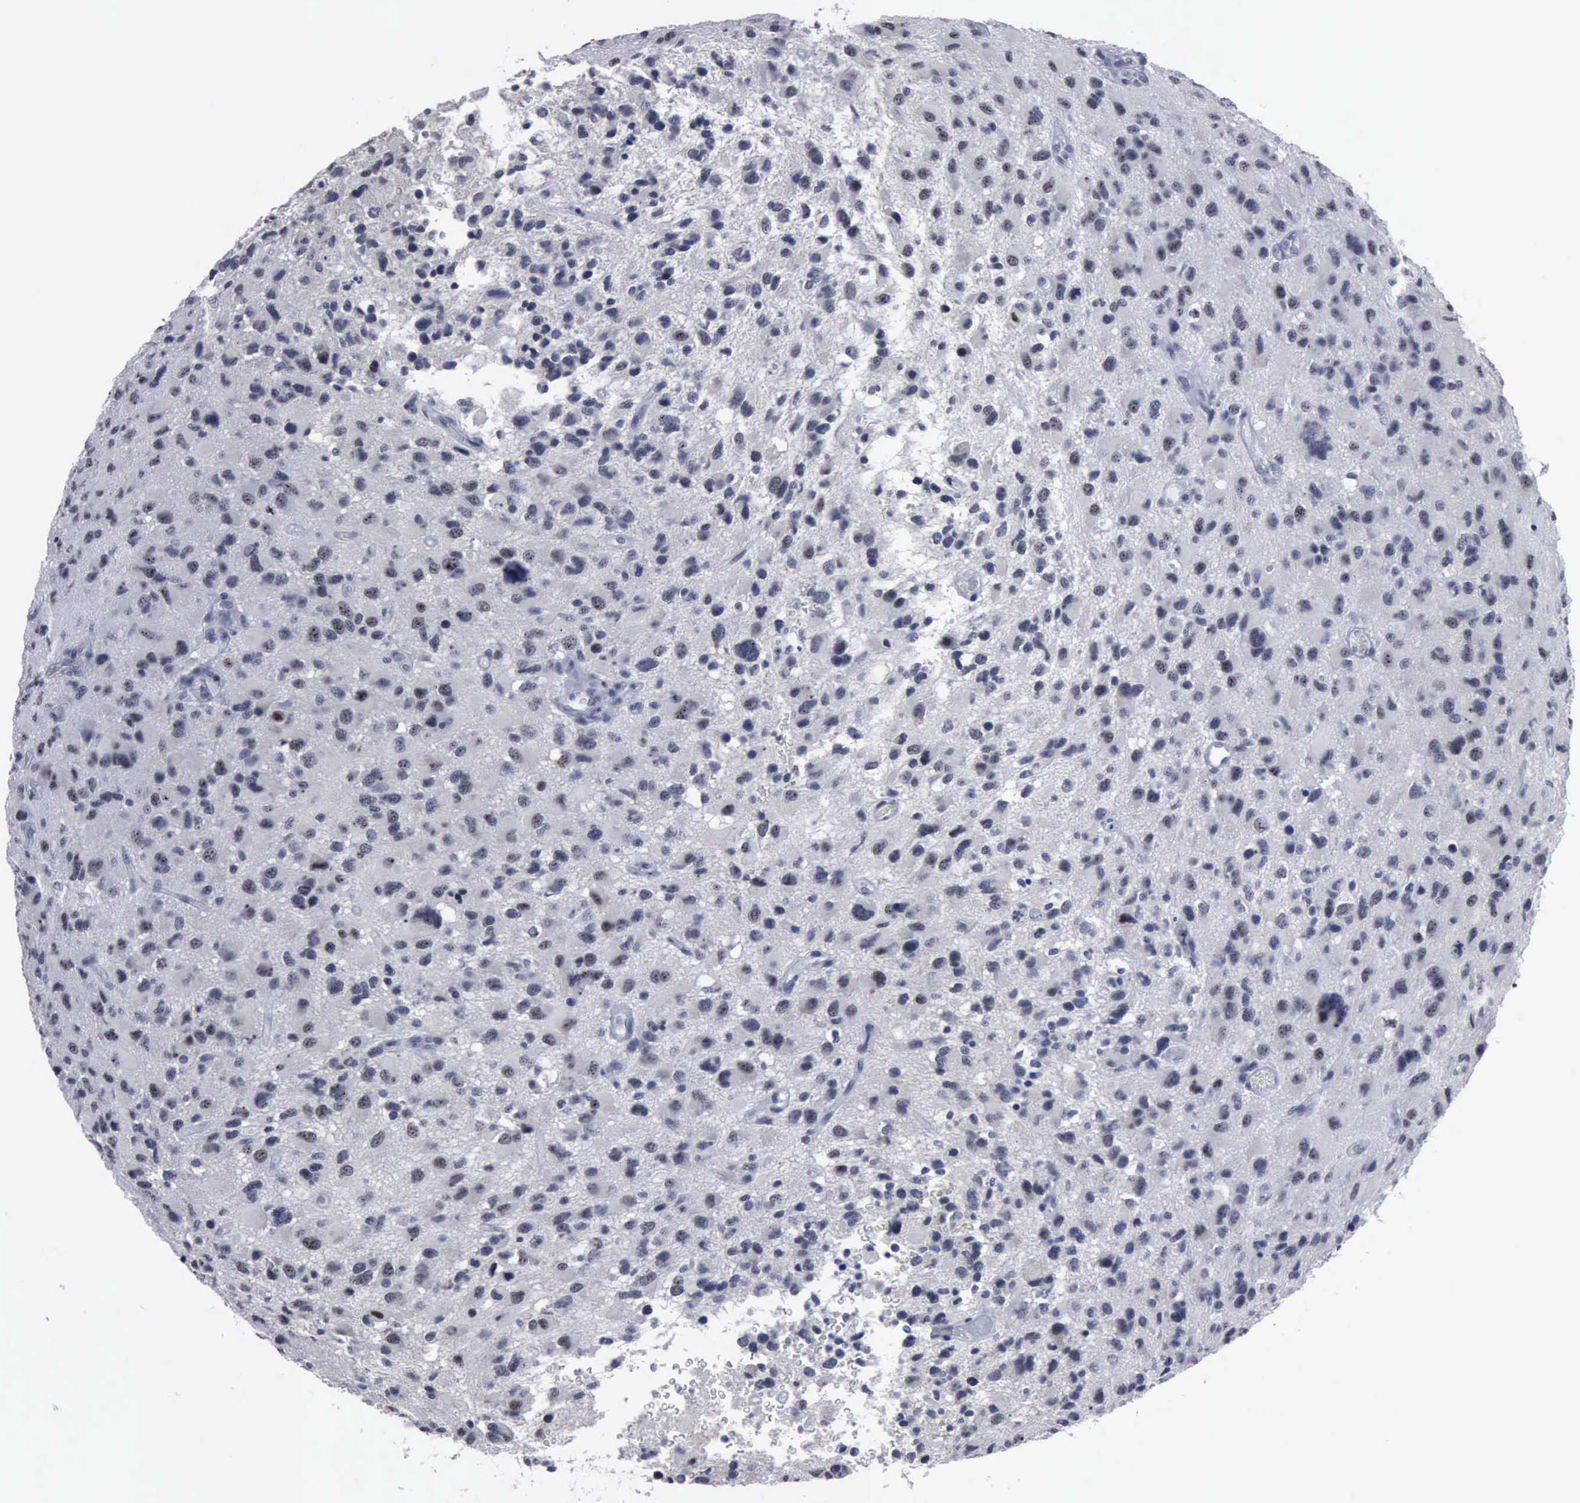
{"staining": {"intensity": "negative", "quantity": "none", "location": "none"}, "tissue": "glioma", "cell_type": "Tumor cells", "image_type": "cancer", "snomed": [{"axis": "morphology", "description": "Glioma, malignant, High grade"}, {"axis": "topography", "description": "Brain"}], "caption": "Immunohistochemistry (IHC) of human high-grade glioma (malignant) reveals no positivity in tumor cells.", "gene": "BRD1", "patient": {"sex": "male", "age": 69}}